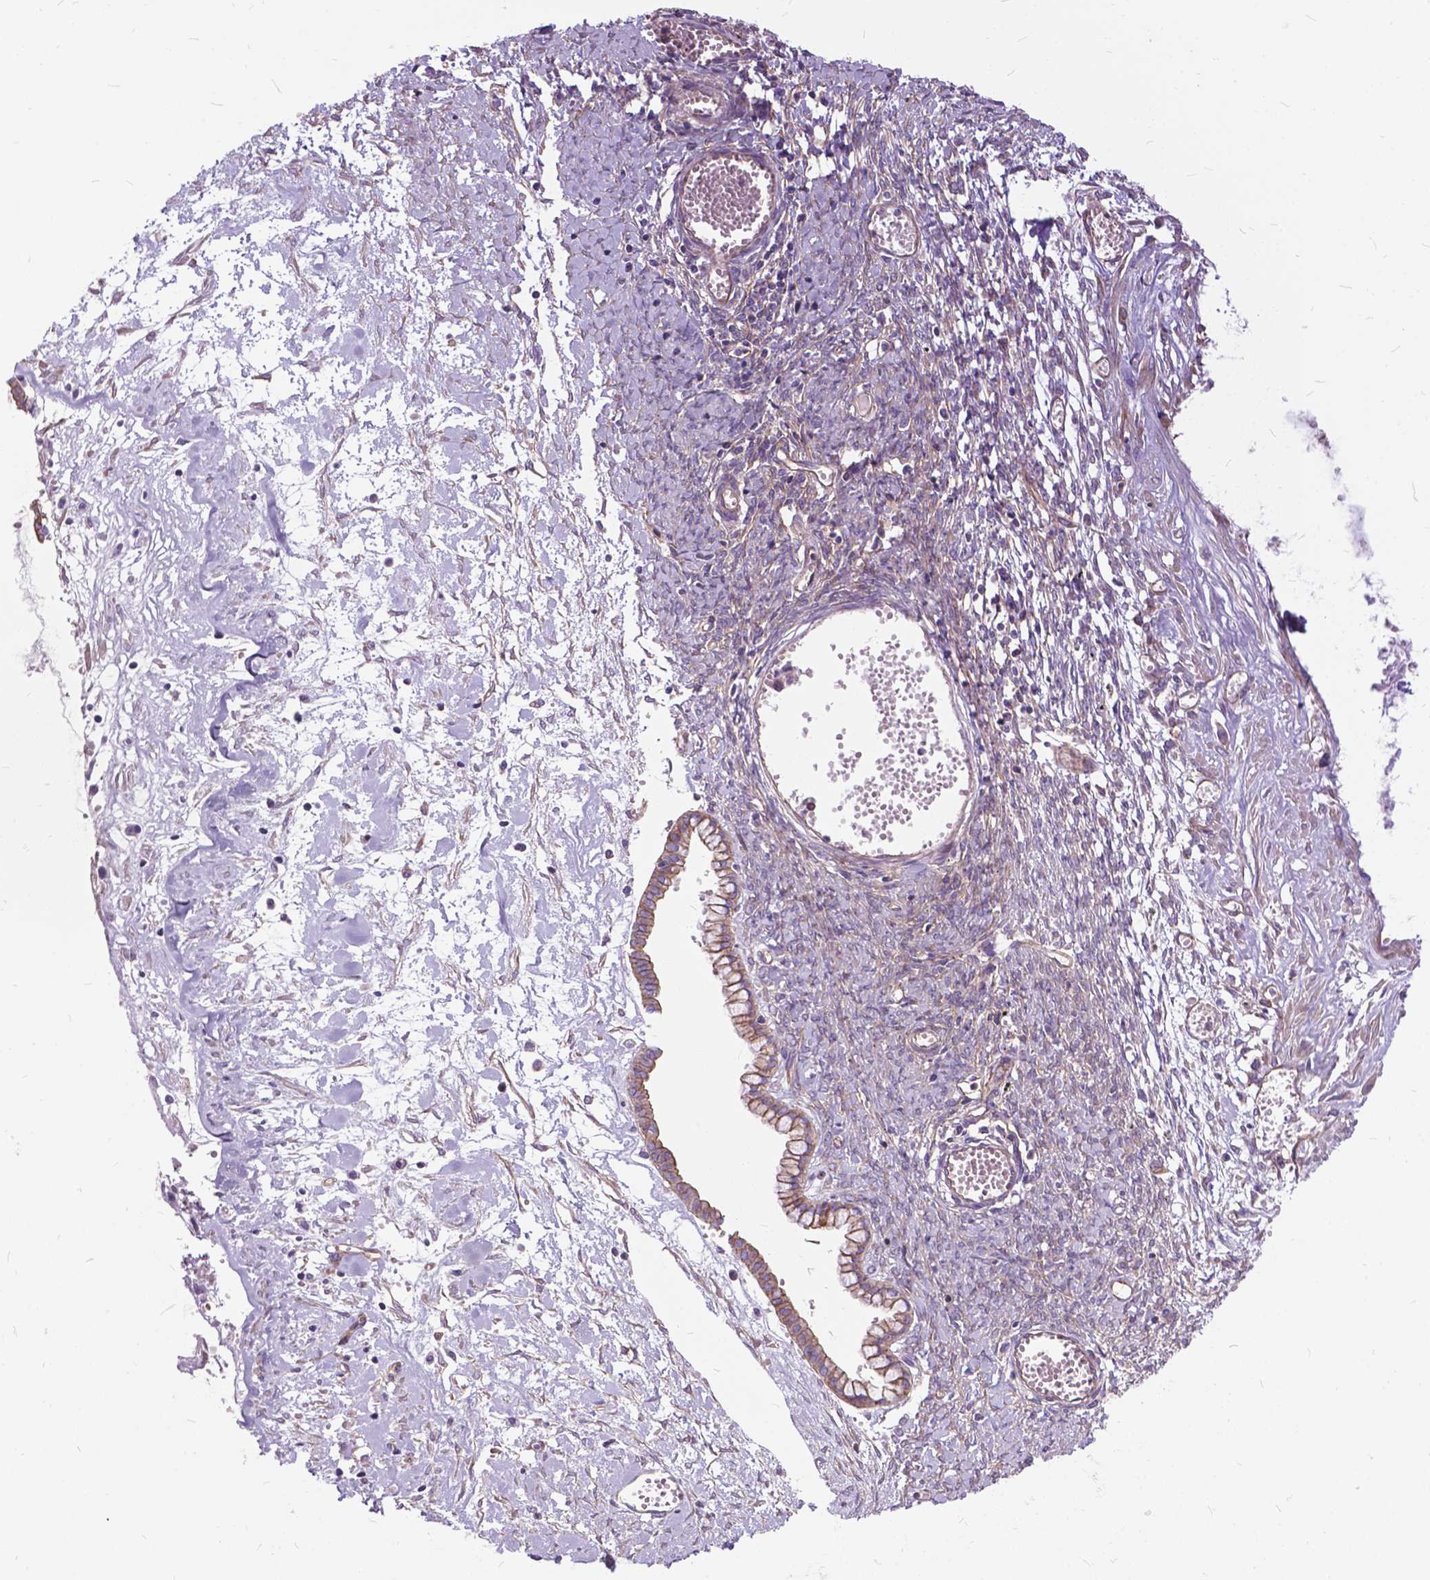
{"staining": {"intensity": "moderate", "quantity": ">75%", "location": "cytoplasmic/membranous"}, "tissue": "ovarian cancer", "cell_type": "Tumor cells", "image_type": "cancer", "snomed": [{"axis": "morphology", "description": "Cystadenocarcinoma, mucinous, NOS"}, {"axis": "topography", "description": "Ovary"}], "caption": "IHC staining of ovarian mucinous cystadenocarcinoma, which demonstrates medium levels of moderate cytoplasmic/membranous staining in approximately >75% of tumor cells indicating moderate cytoplasmic/membranous protein staining. The staining was performed using DAB (brown) for protein detection and nuclei were counterstained in hematoxylin (blue).", "gene": "FLT4", "patient": {"sex": "female", "age": 67}}